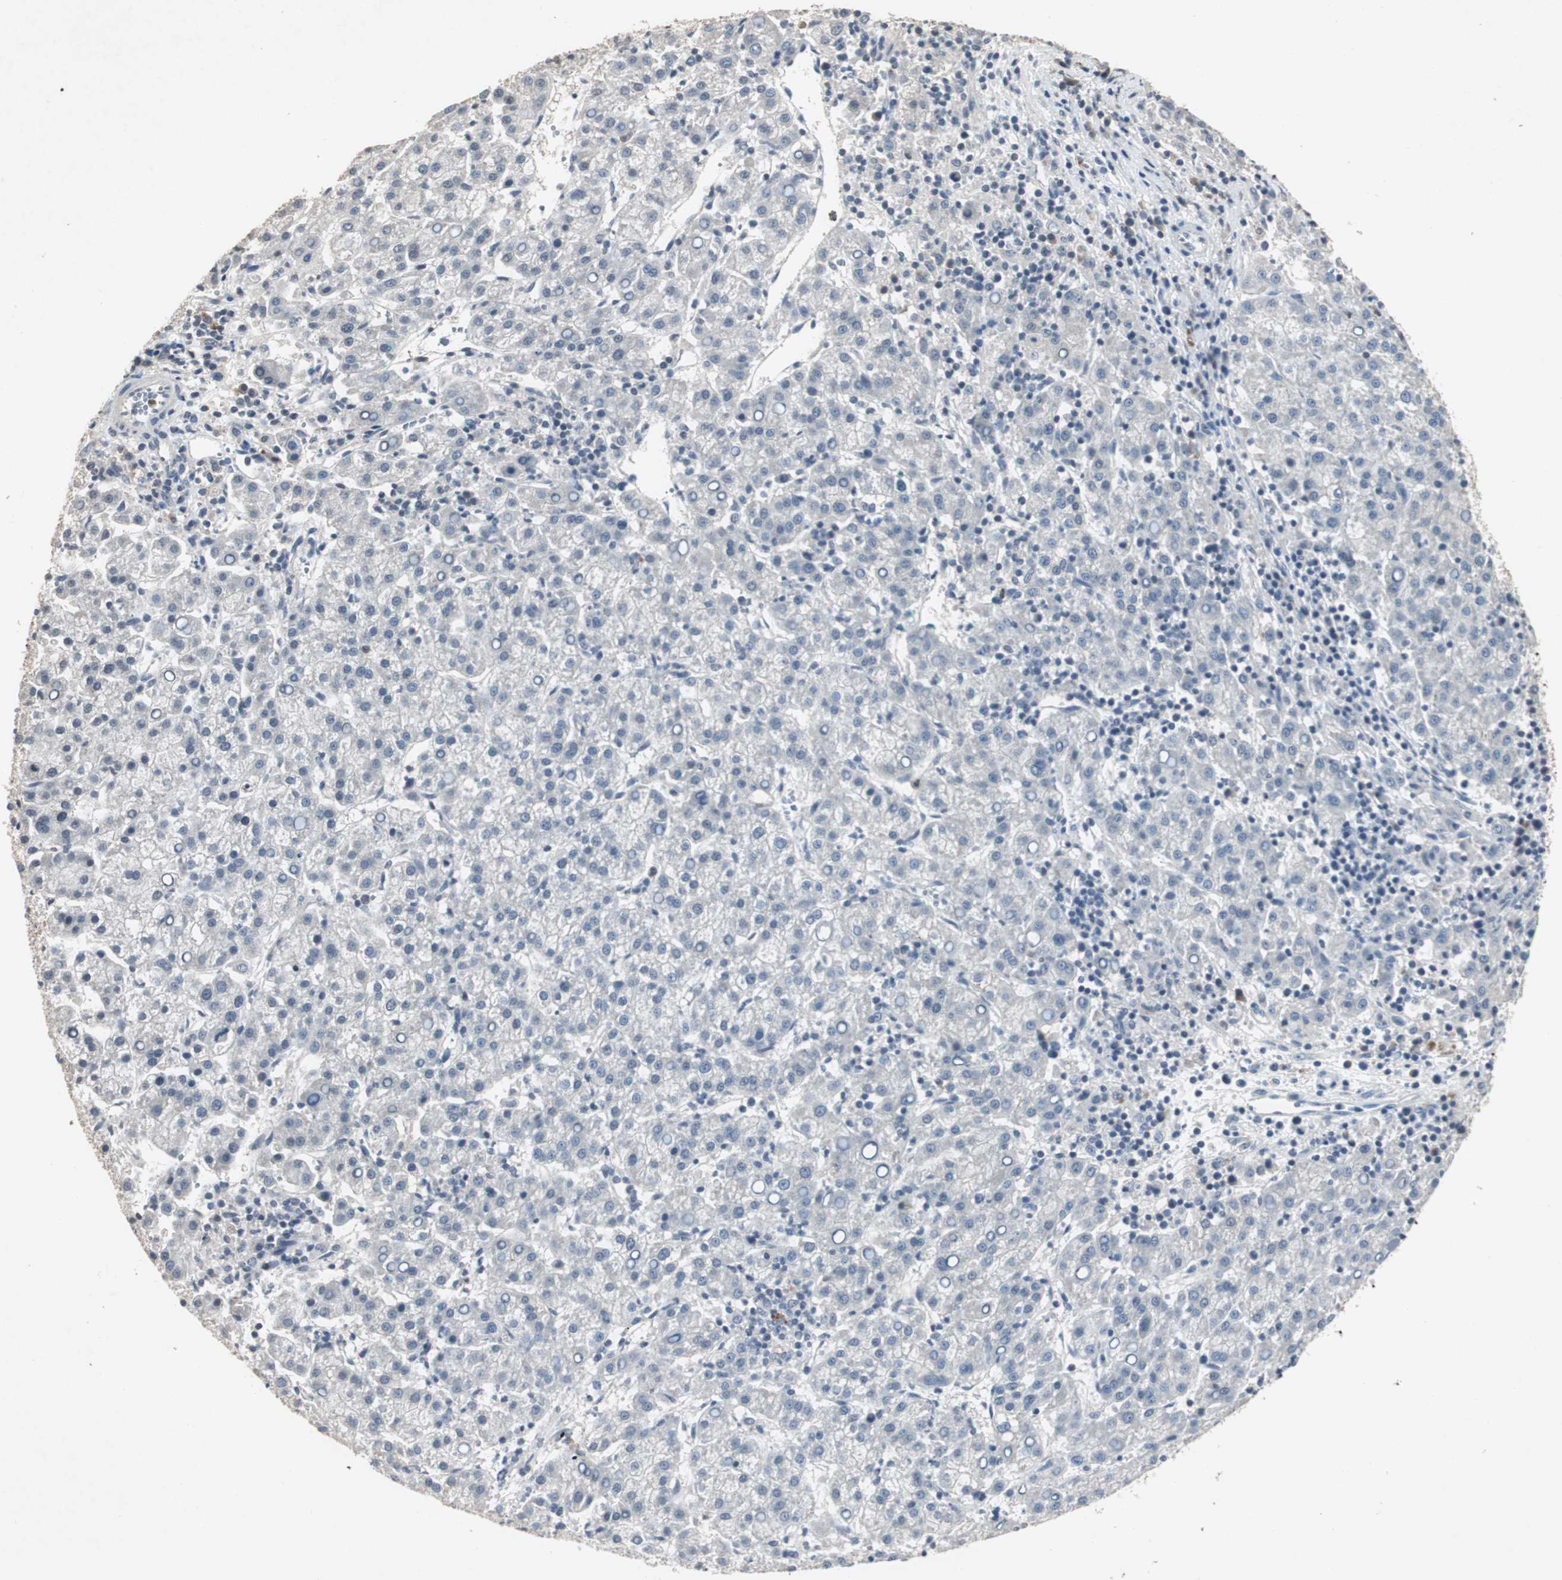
{"staining": {"intensity": "negative", "quantity": "none", "location": "none"}, "tissue": "liver cancer", "cell_type": "Tumor cells", "image_type": "cancer", "snomed": [{"axis": "morphology", "description": "Carcinoma, Hepatocellular, NOS"}, {"axis": "topography", "description": "Liver"}], "caption": "Histopathology image shows no significant protein expression in tumor cells of hepatocellular carcinoma (liver).", "gene": "ADNP2", "patient": {"sex": "female", "age": 58}}